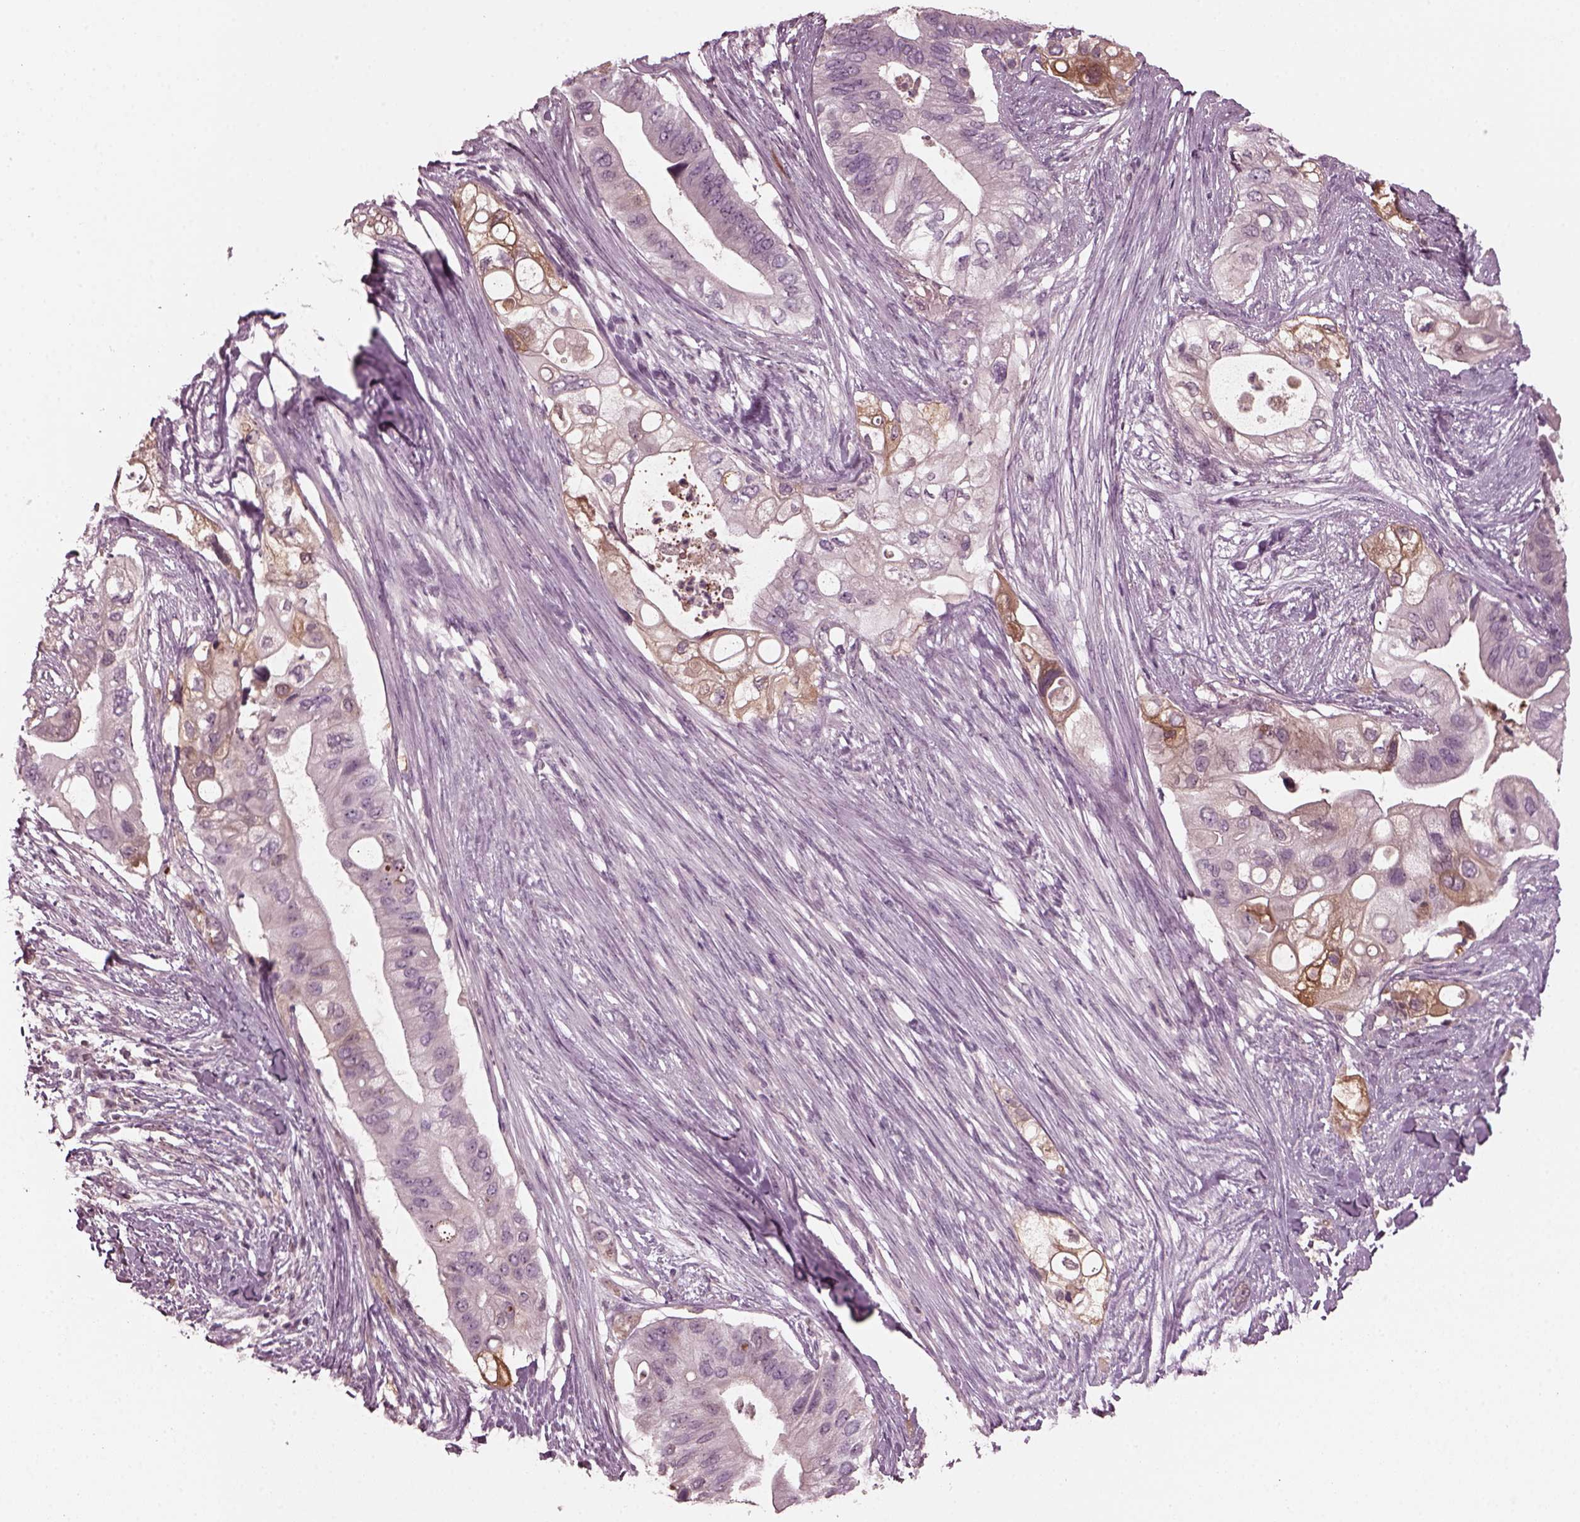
{"staining": {"intensity": "negative", "quantity": "none", "location": "none"}, "tissue": "pancreatic cancer", "cell_type": "Tumor cells", "image_type": "cancer", "snomed": [{"axis": "morphology", "description": "Adenocarcinoma, NOS"}, {"axis": "topography", "description": "Pancreas"}], "caption": "Pancreatic cancer (adenocarcinoma) was stained to show a protein in brown. There is no significant positivity in tumor cells.", "gene": "PORCN", "patient": {"sex": "female", "age": 72}}